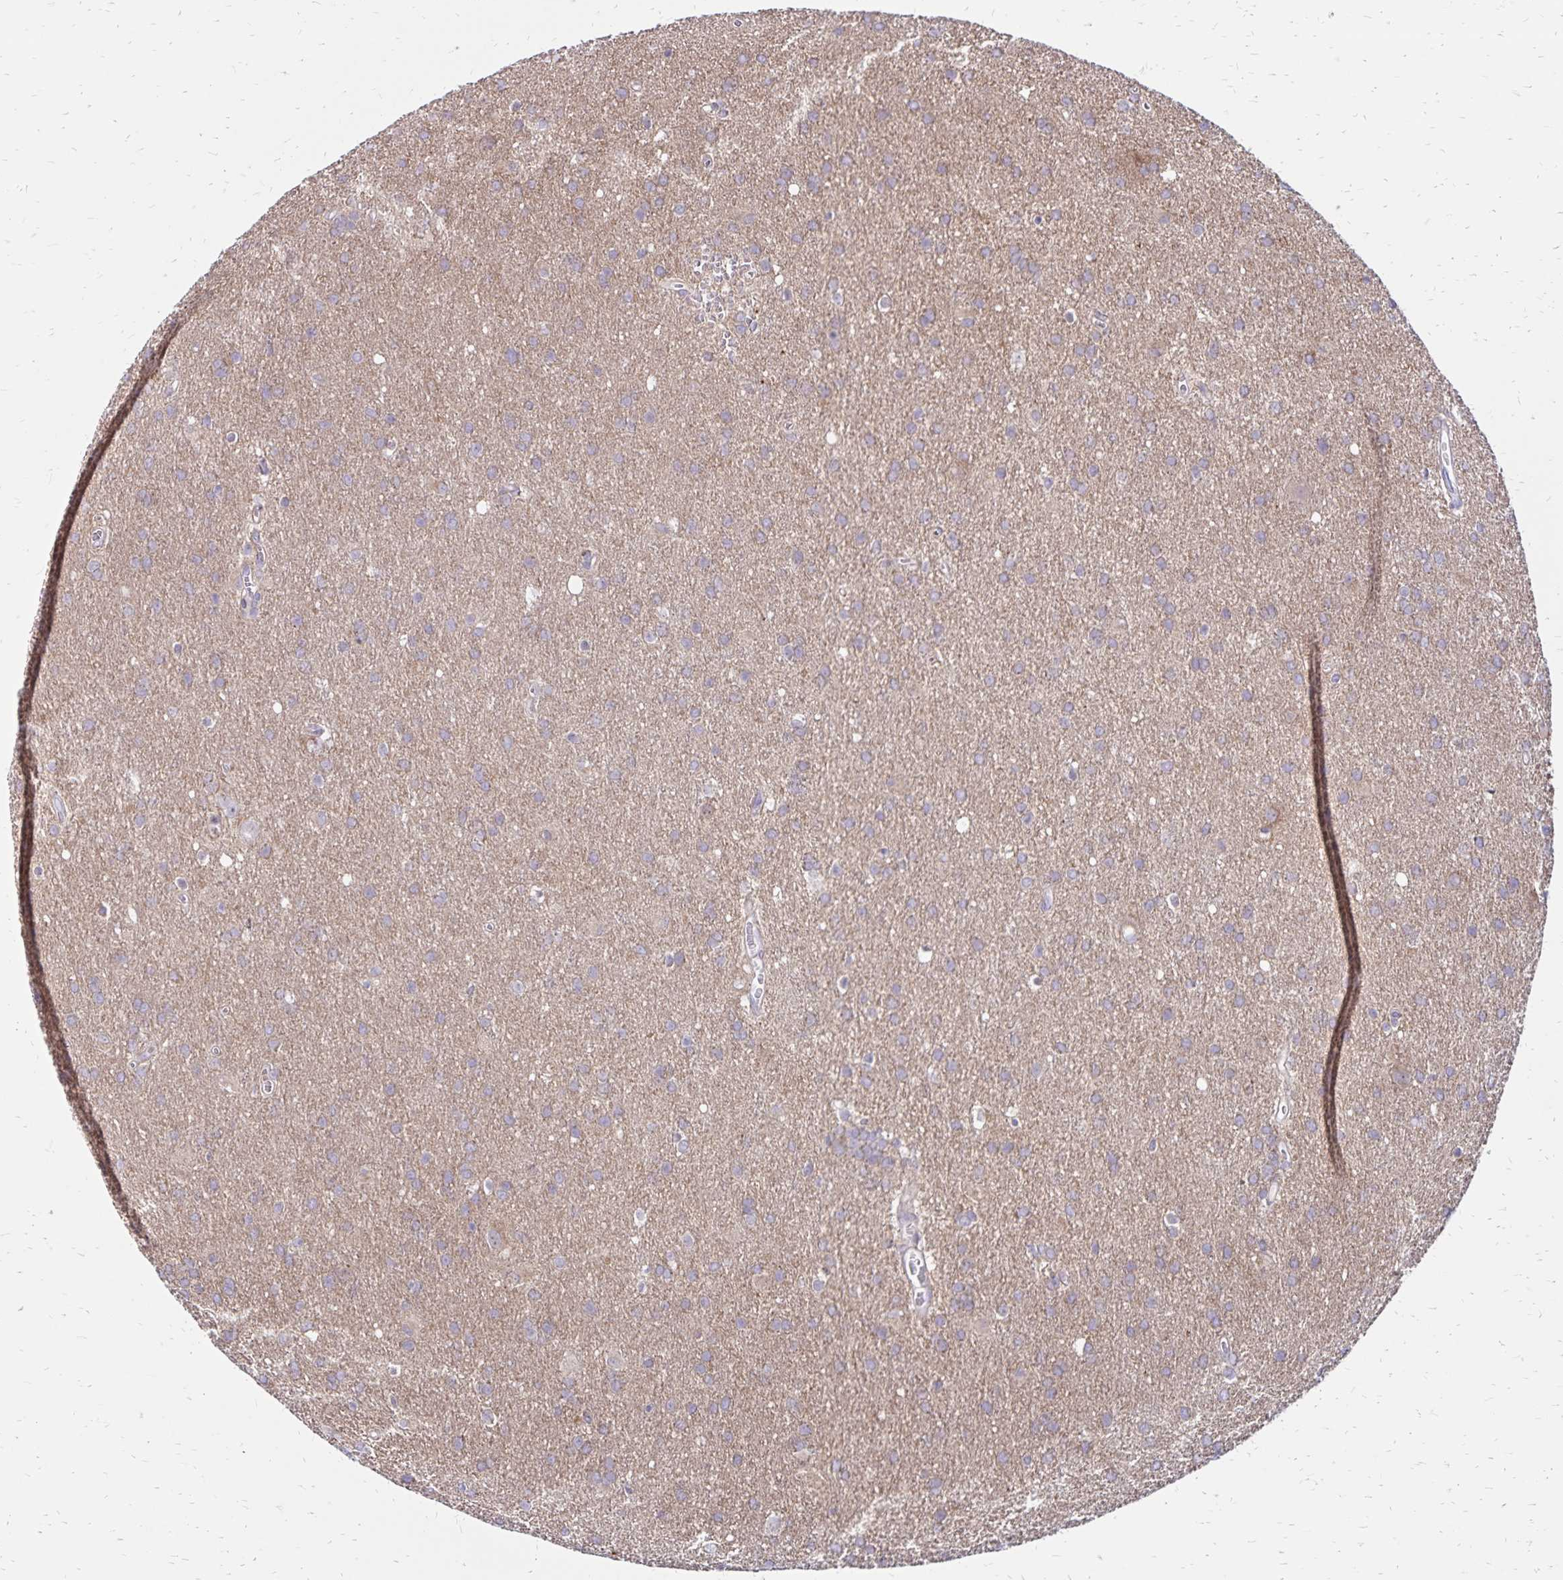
{"staining": {"intensity": "weak", "quantity": ">75%", "location": "cytoplasmic/membranous"}, "tissue": "glioma", "cell_type": "Tumor cells", "image_type": "cancer", "snomed": [{"axis": "morphology", "description": "Glioma, malignant, Low grade"}, {"axis": "topography", "description": "Brain"}], "caption": "Malignant glioma (low-grade) tissue demonstrates weak cytoplasmic/membranous positivity in about >75% of tumor cells The staining was performed using DAB, with brown indicating positive protein expression. Nuclei are stained blue with hematoxylin.", "gene": "FSD1", "patient": {"sex": "male", "age": 66}}